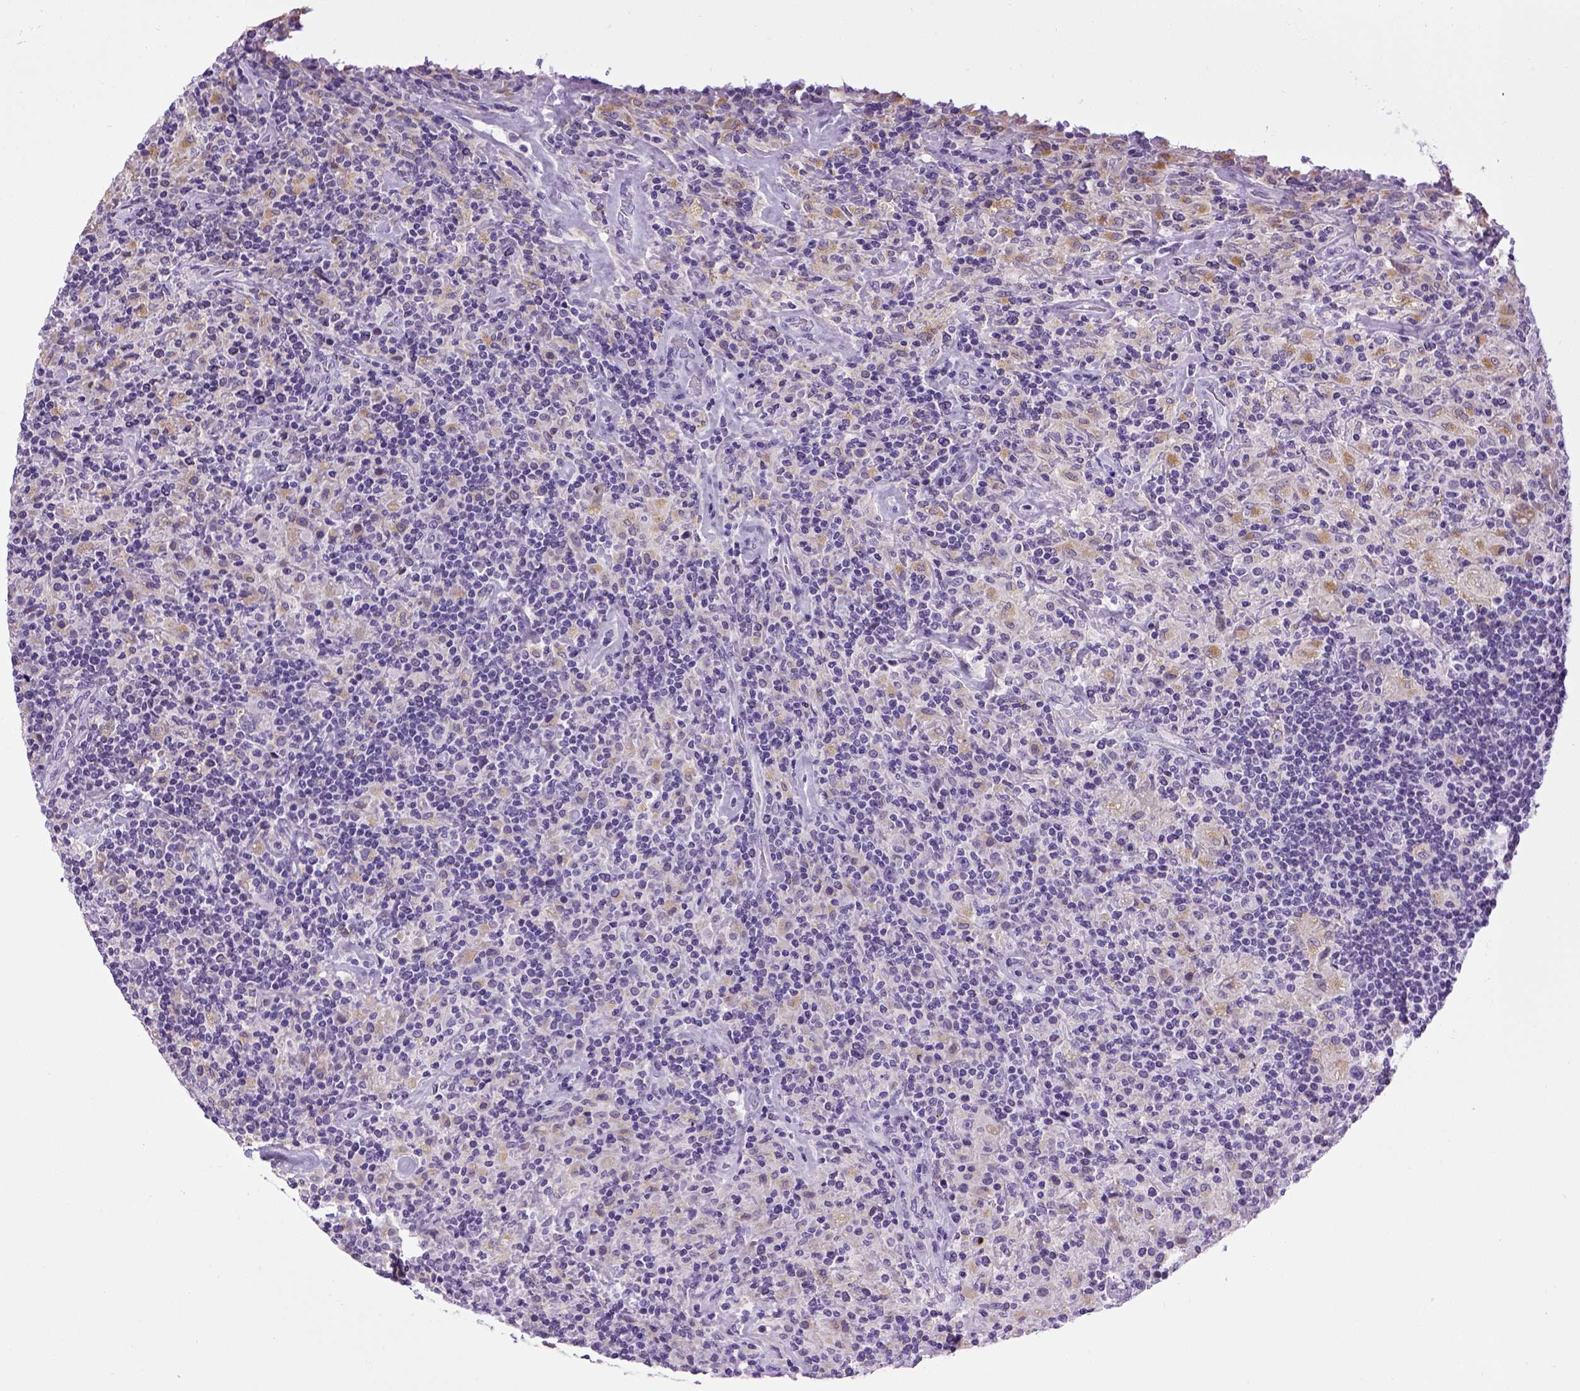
{"staining": {"intensity": "negative", "quantity": "none", "location": "none"}, "tissue": "lymphoma", "cell_type": "Tumor cells", "image_type": "cancer", "snomed": [{"axis": "morphology", "description": "Hodgkin's disease, NOS"}, {"axis": "topography", "description": "Lymph node"}], "caption": "There is no significant positivity in tumor cells of Hodgkin's disease. (Brightfield microscopy of DAB (3,3'-diaminobenzidine) immunohistochemistry (IHC) at high magnification).", "gene": "CDH1", "patient": {"sex": "male", "age": 70}}